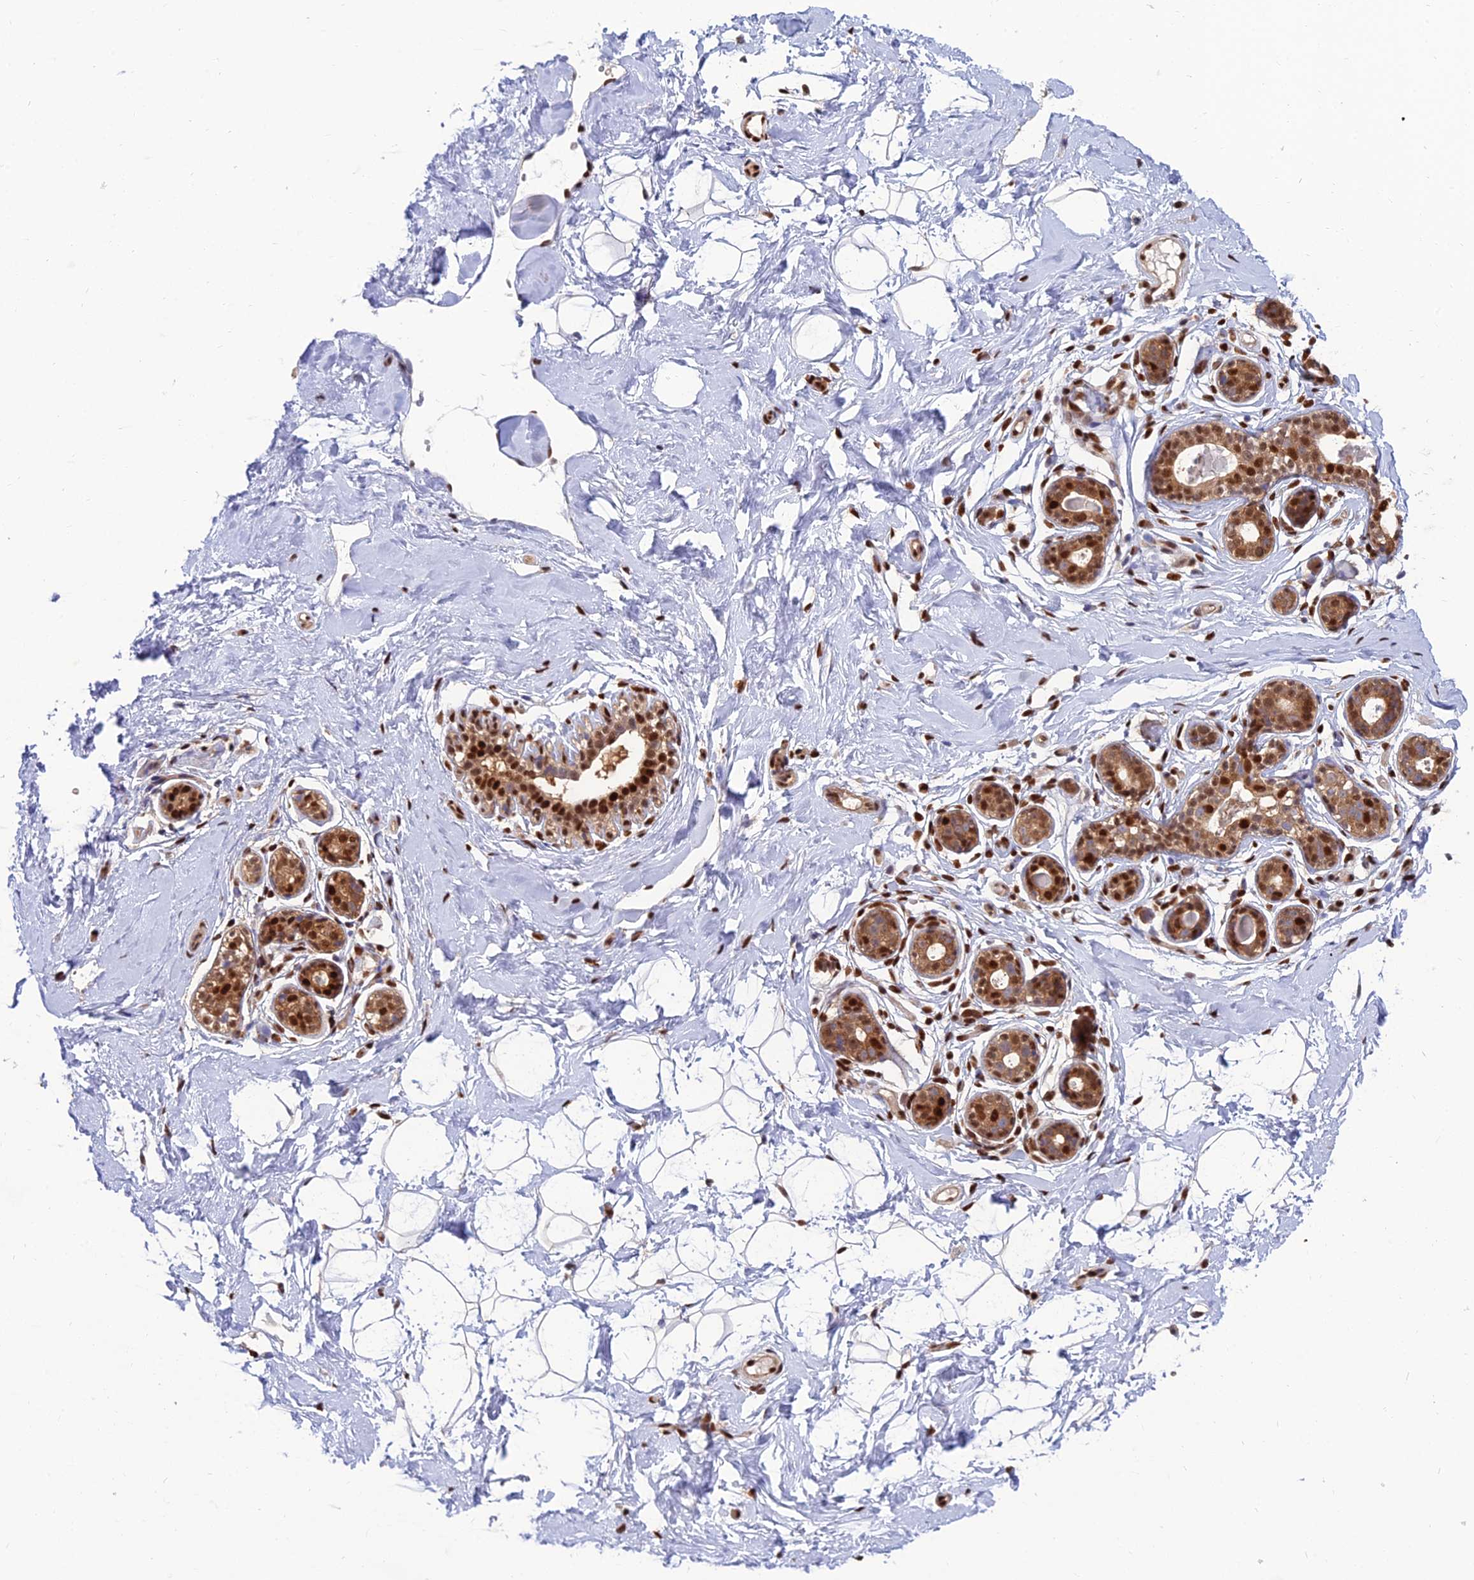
{"staining": {"intensity": "moderate", "quantity": "25%-75%", "location": "nuclear"}, "tissue": "breast", "cell_type": "Adipocytes", "image_type": "normal", "snomed": [{"axis": "morphology", "description": "Normal tissue, NOS"}, {"axis": "morphology", "description": "Adenoma, NOS"}, {"axis": "topography", "description": "Breast"}], "caption": "Protein staining demonstrates moderate nuclear positivity in about 25%-75% of adipocytes in benign breast. Immunohistochemistry stains the protein in brown and the nuclei are stained blue.", "gene": "DNPEP", "patient": {"sex": "female", "age": 23}}